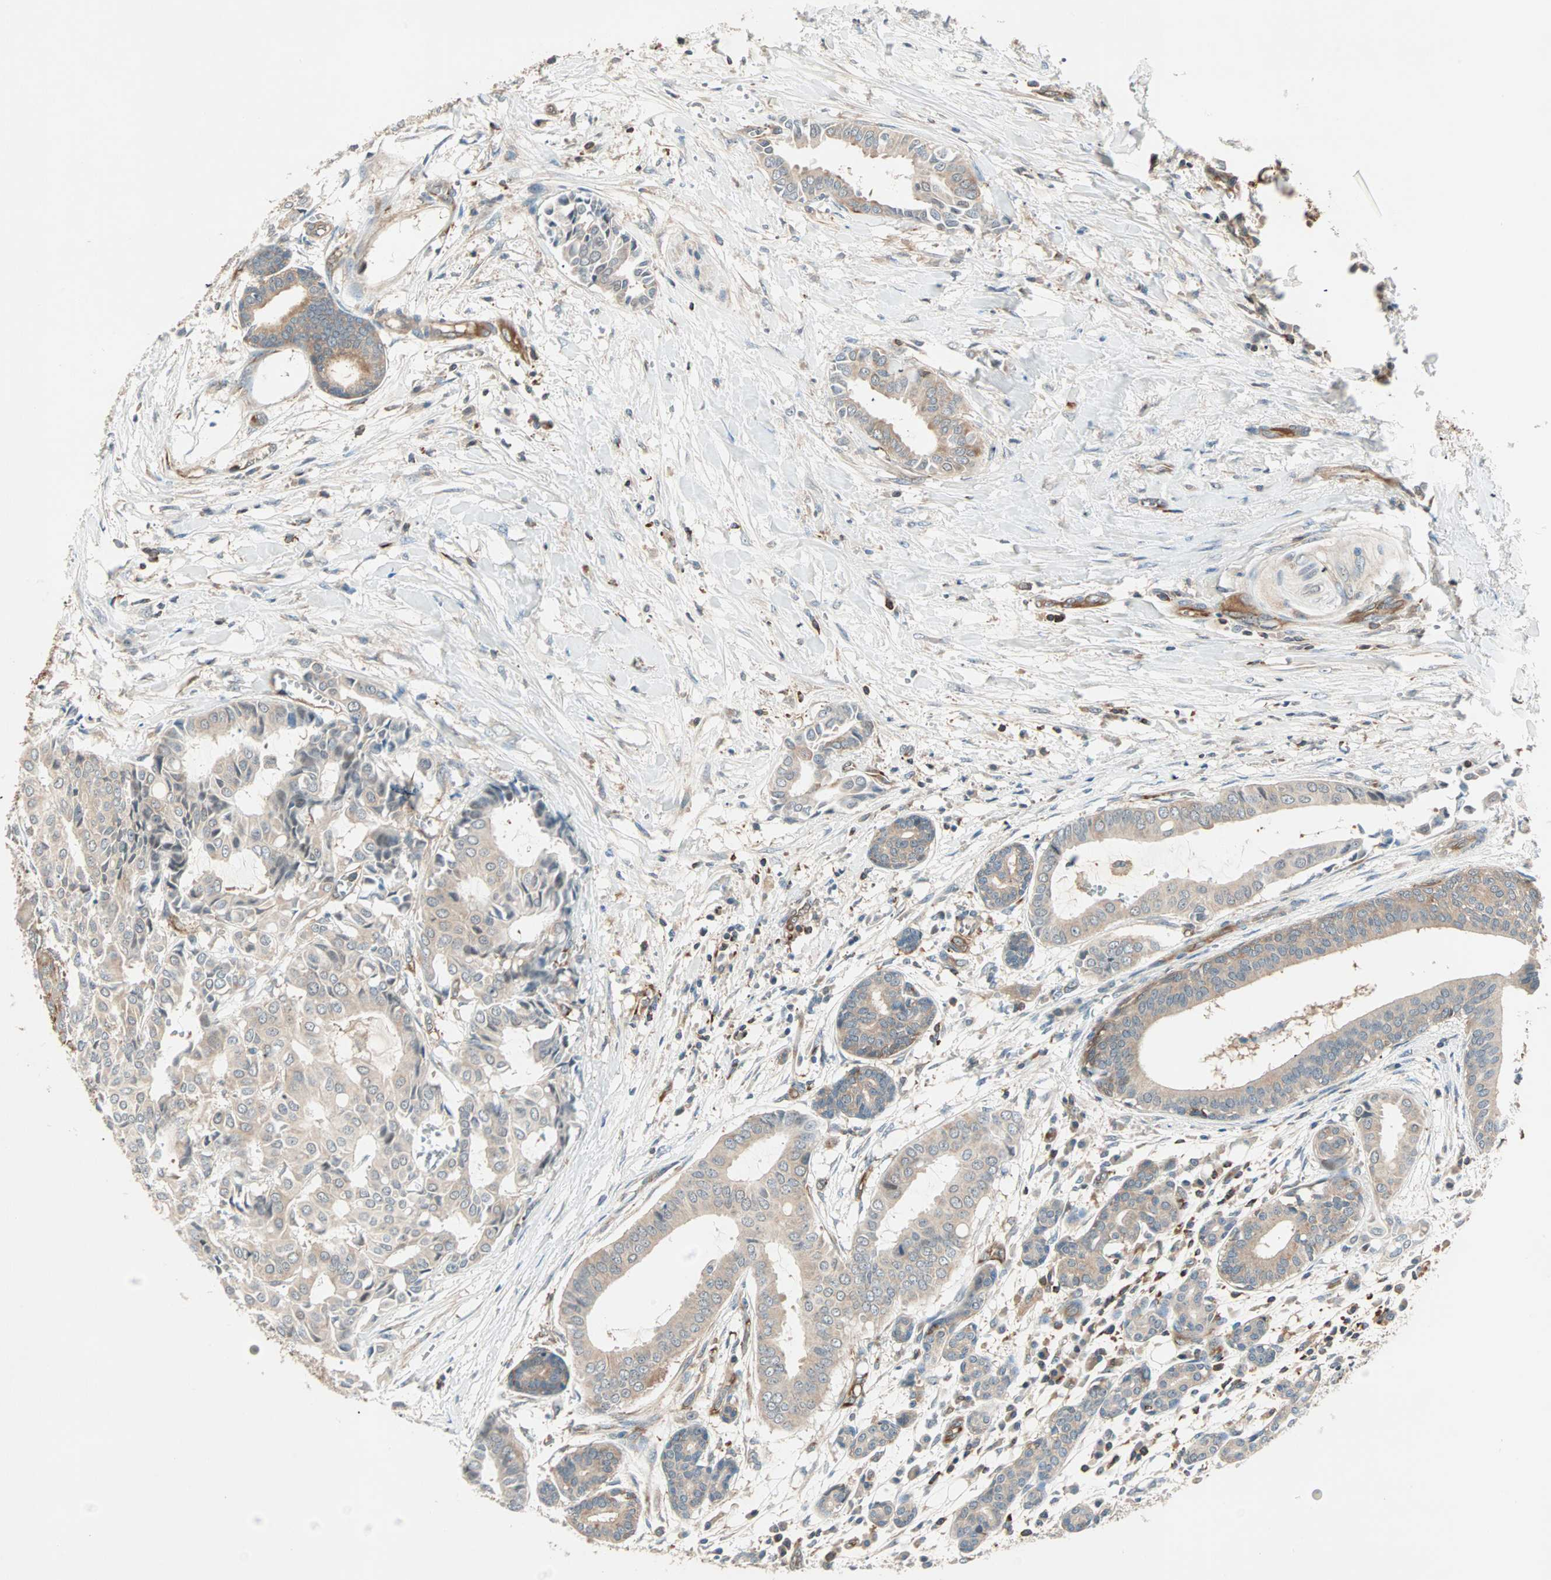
{"staining": {"intensity": "moderate", "quantity": ">75%", "location": "cytoplasmic/membranous"}, "tissue": "head and neck cancer", "cell_type": "Tumor cells", "image_type": "cancer", "snomed": [{"axis": "morphology", "description": "Adenocarcinoma, NOS"}, {"axis": "topography", "description": "Salivary gland"}, {"axis": "topography", "description": "Head-Neck"}], "caption": "A brown stain labels moderate cytoplasmic/membranous positivity of a protein in human head and neck cancer (adenocarcinoma) tumor cells.", "gene": "TEC", "patient": {"sex": "female", "age": 59}}